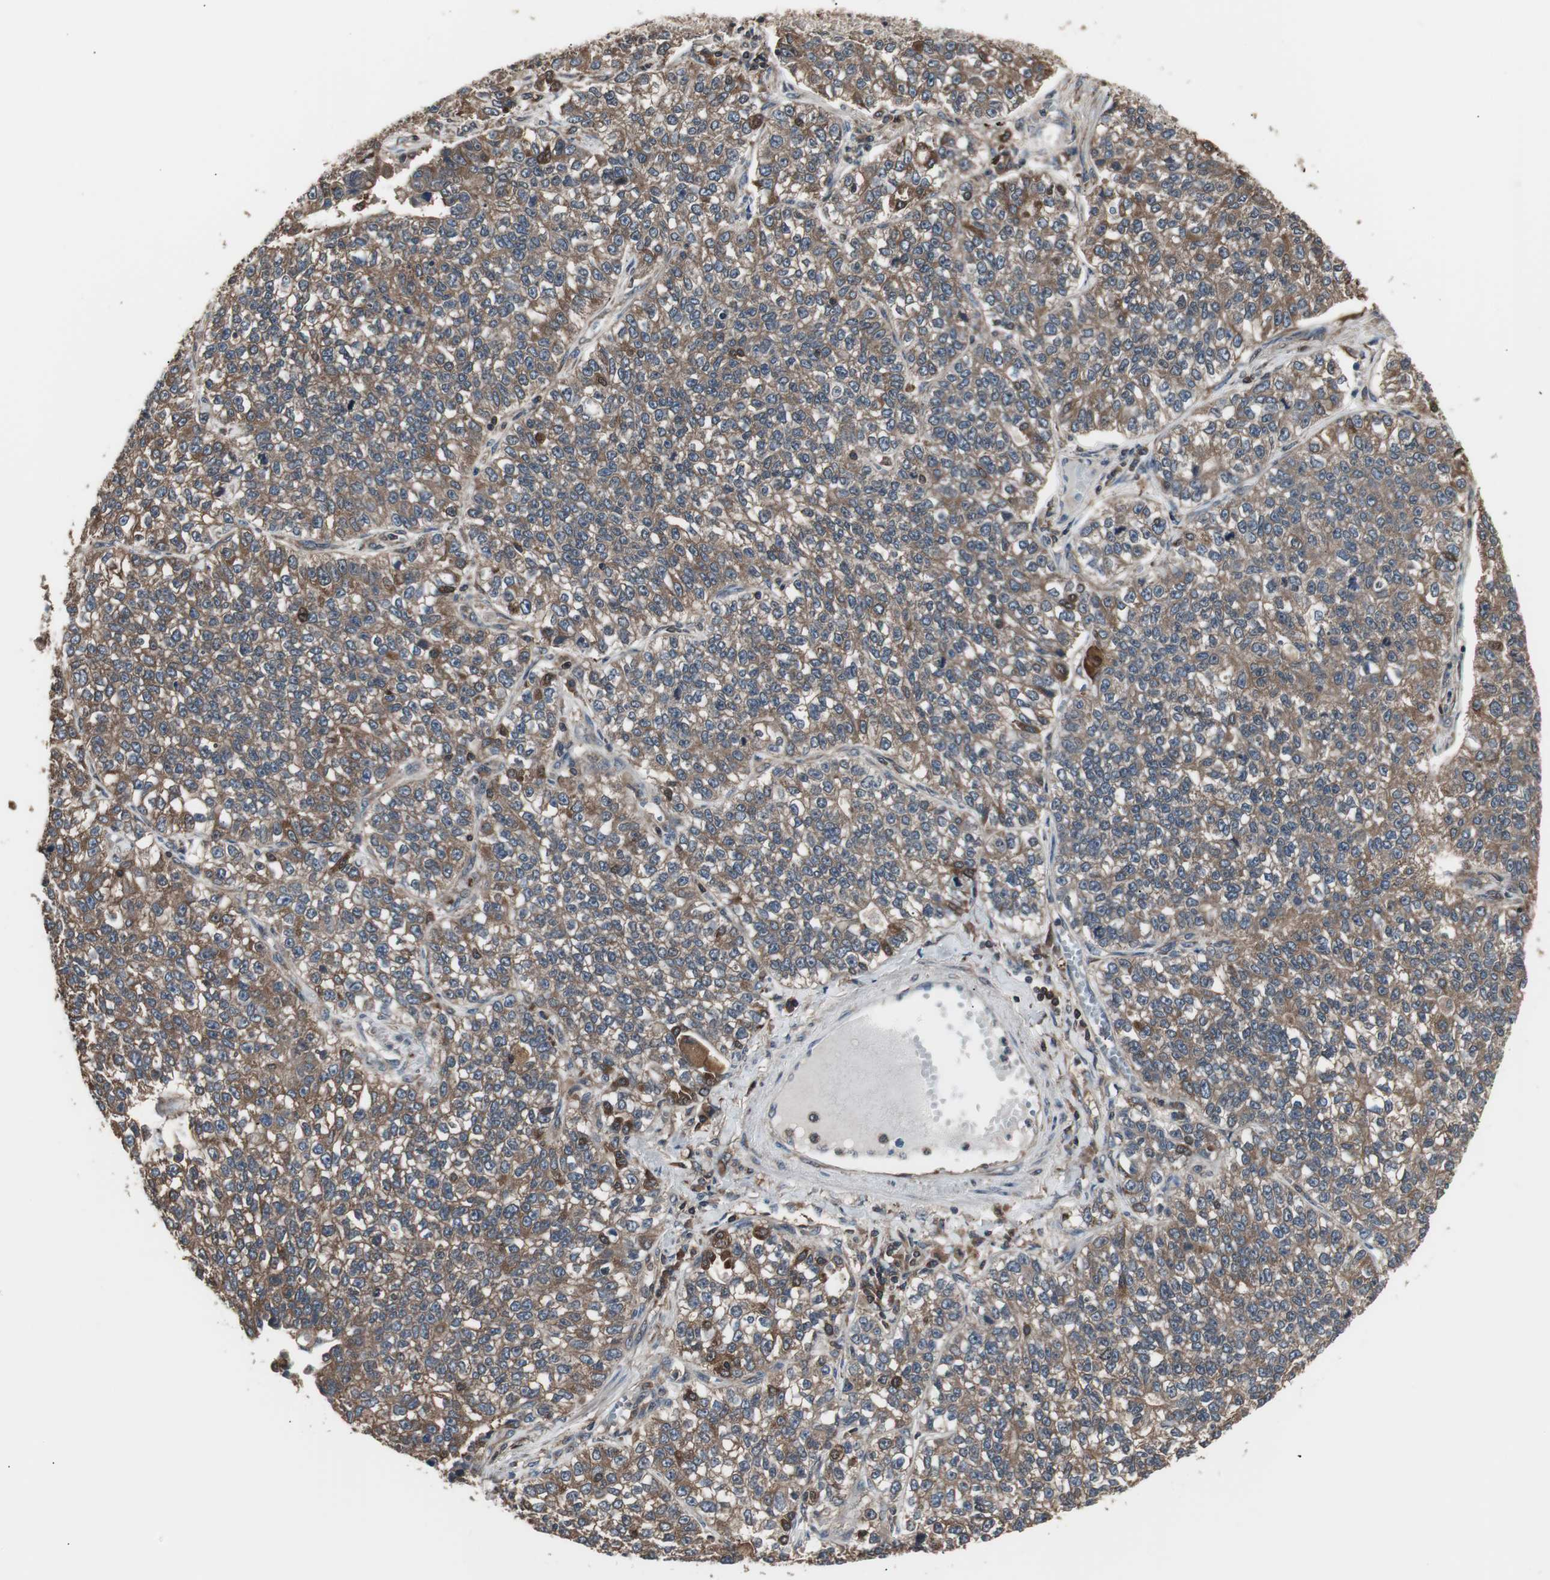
{"staining": {"intensity": "moderate", "quantity": ">75%", "location": "cytoplasmic/membranous"}, "tissue": "lung cancer", "cell_type": "Tumor cells", "image_type": "cancer", "snomed": [{"axis": "morphology", "description": "Adenocarcinoma, NOS"}, {"axis": "topography", "description": "Lung"}], "caption": "A photomicrograph showing moderate cytoplasmic/membranous staining in approximately >75% of tumor cells in lung cancer (adenocarcinoma), as visualized by brown immunohistochemical staining.", "gene": "CAPNS1", "patient": {"sex": "male", "age": 49}}